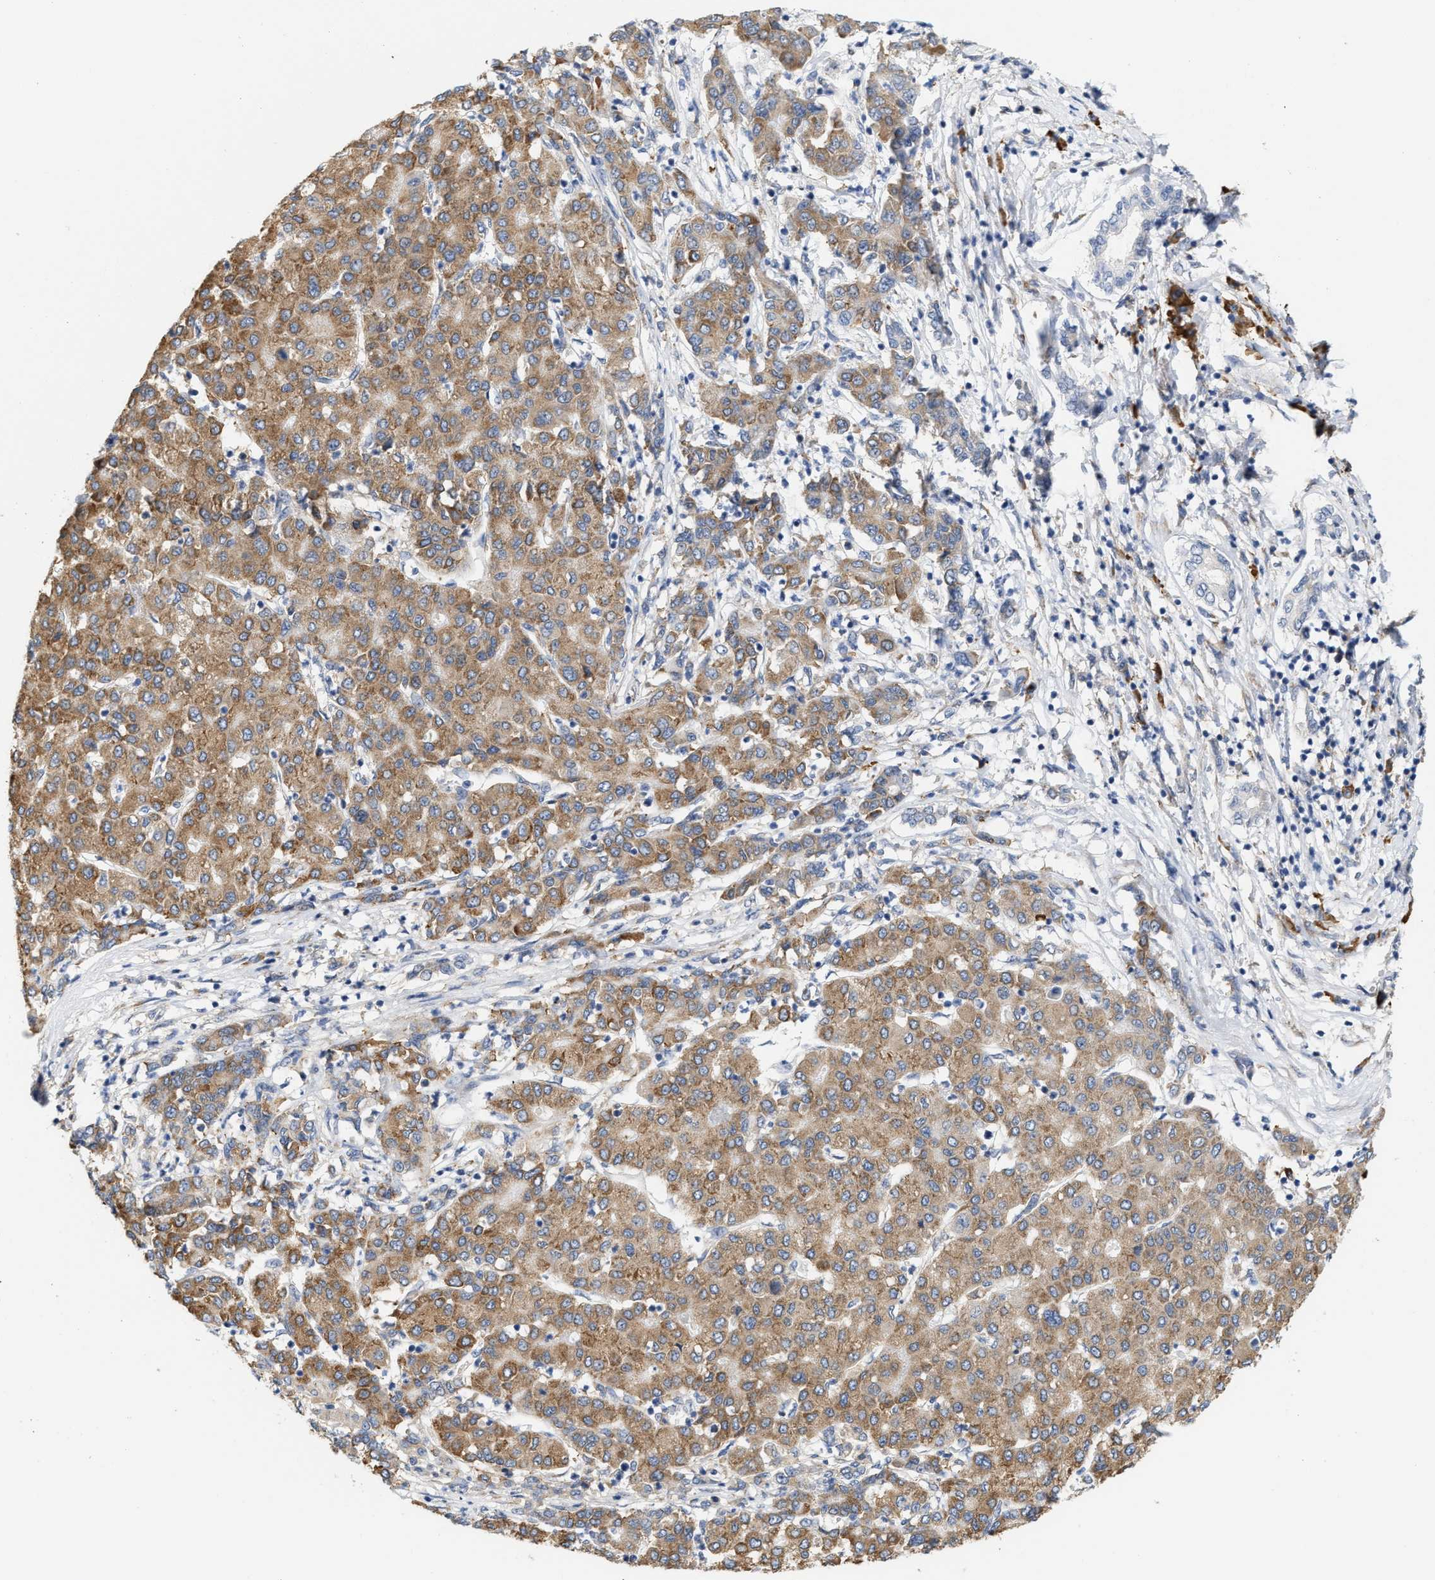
{"staining": {"intensity": "moderate", "quantity": ">75%", "location": "cytoplasmic/membranous"}, "tissue": "liver cancer", "cell_type": "Tumor cells", "image_type": "cancer", "snomed": [{"axis": "morphology", "description": "Carcinoma, Hepatocellular, NOS"}, {"axis": "topography", "description": "Liver"}], "caption": "About >75% of tumor cells in human liver hepatocellular carcinoma display moderate cytoplasmic/membranous protein expression as visualized by brown immunohistochemical staining.", "gene": "RYR2", "patient": {"sex": "male", "age": 65}}